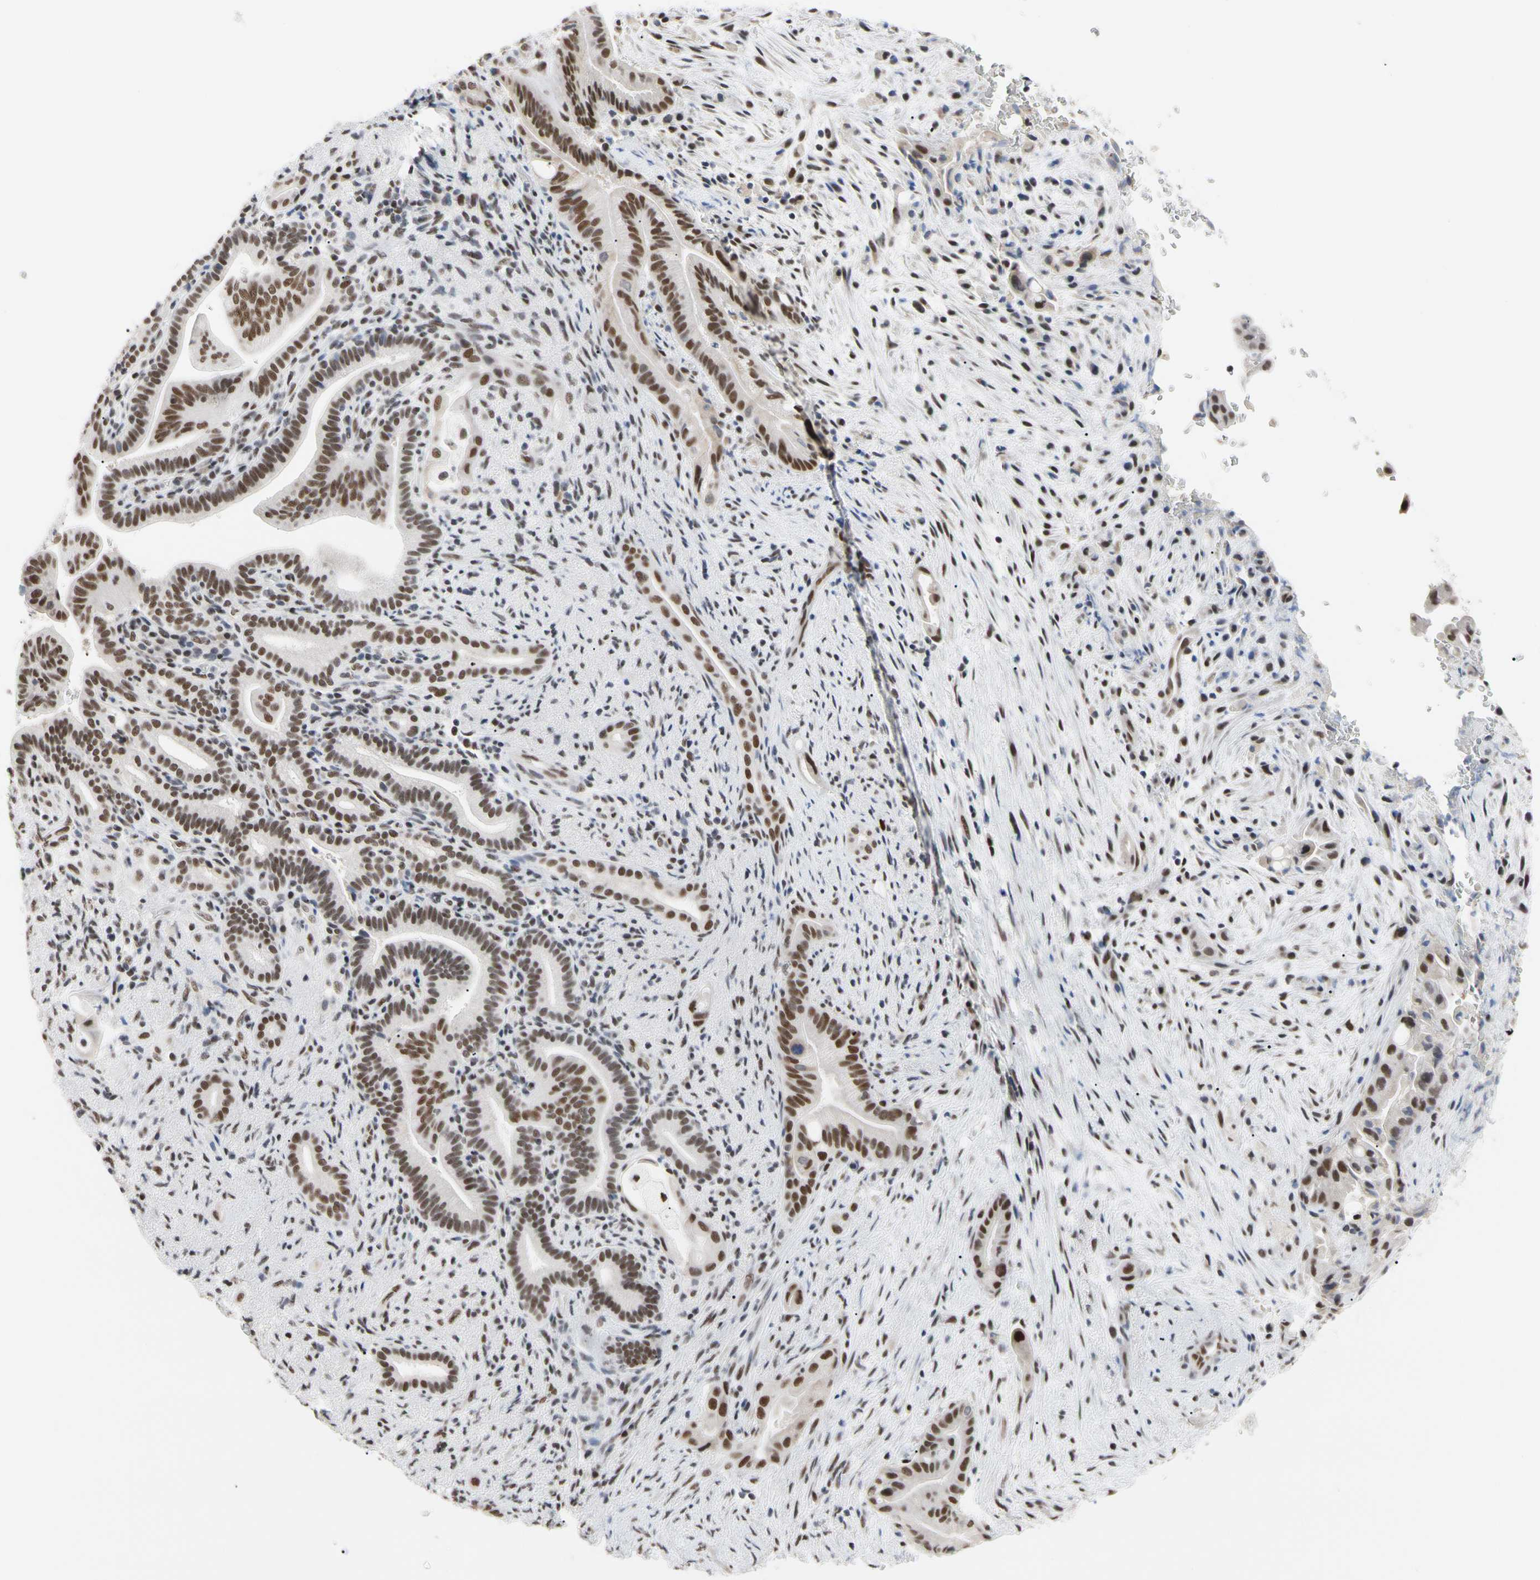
{"staining": {"intensity": "moderate", "quantity": ">75%", "location": "nuclear"}, "tissue": "liver cancer", "cell_type": "Tumor cells", "image_type": "cancer", "snomed": [{"axis": "morphology", "description": "Cholangiocarcinoma"}, {"axis": "topography", "description": "Liver"}], "caption": "This histopathology image displays cholangiocarcinoma (liver) stained with immunohistochemistry (IHC) to label a protein in brown. The nuclear of tumor cells show moderate positivity for the protein. Nuclei are counter-stained blue.", "gene": "FAM98B", "patient": {"sex": "female", "age": 68}}